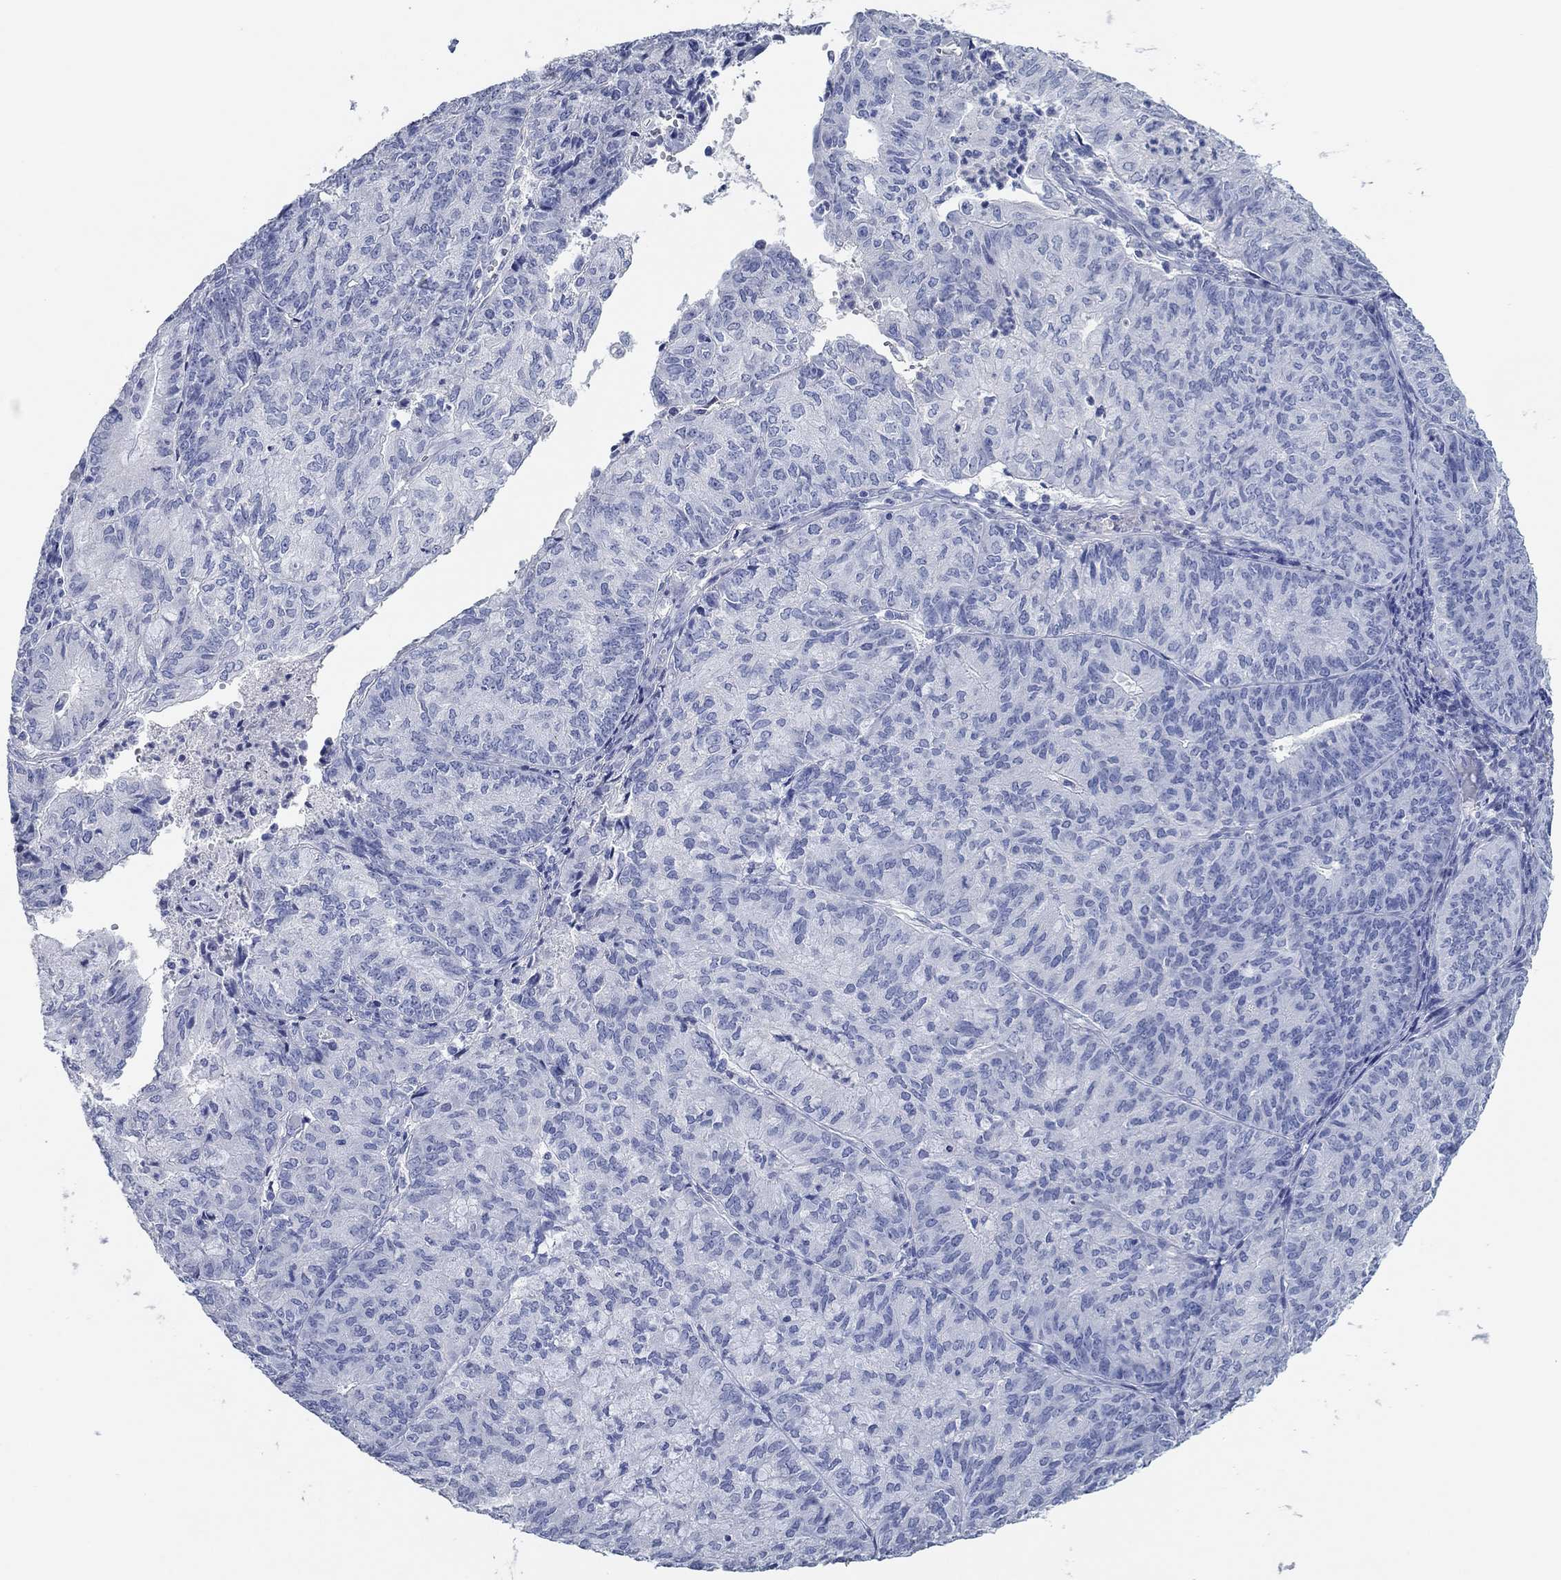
{"staining": {"intensity": "negative", "quantity": "none", "location": "none"}, "tissue": "endometrial cancer", "cell_type": "Tumor cells", "image_type": "cancer", "snomed": [{"axis": "morphology", "description": "Adenocarcinoma, NOS"}, {"axis": "topography", "description": "Endometrium"}], "caption": "Tumor cells show no significant protein staining in endometrial cancer (adenocarcinoma).", "gene": "POU5F1", "patient": {"sex": "female", "age": 82}}